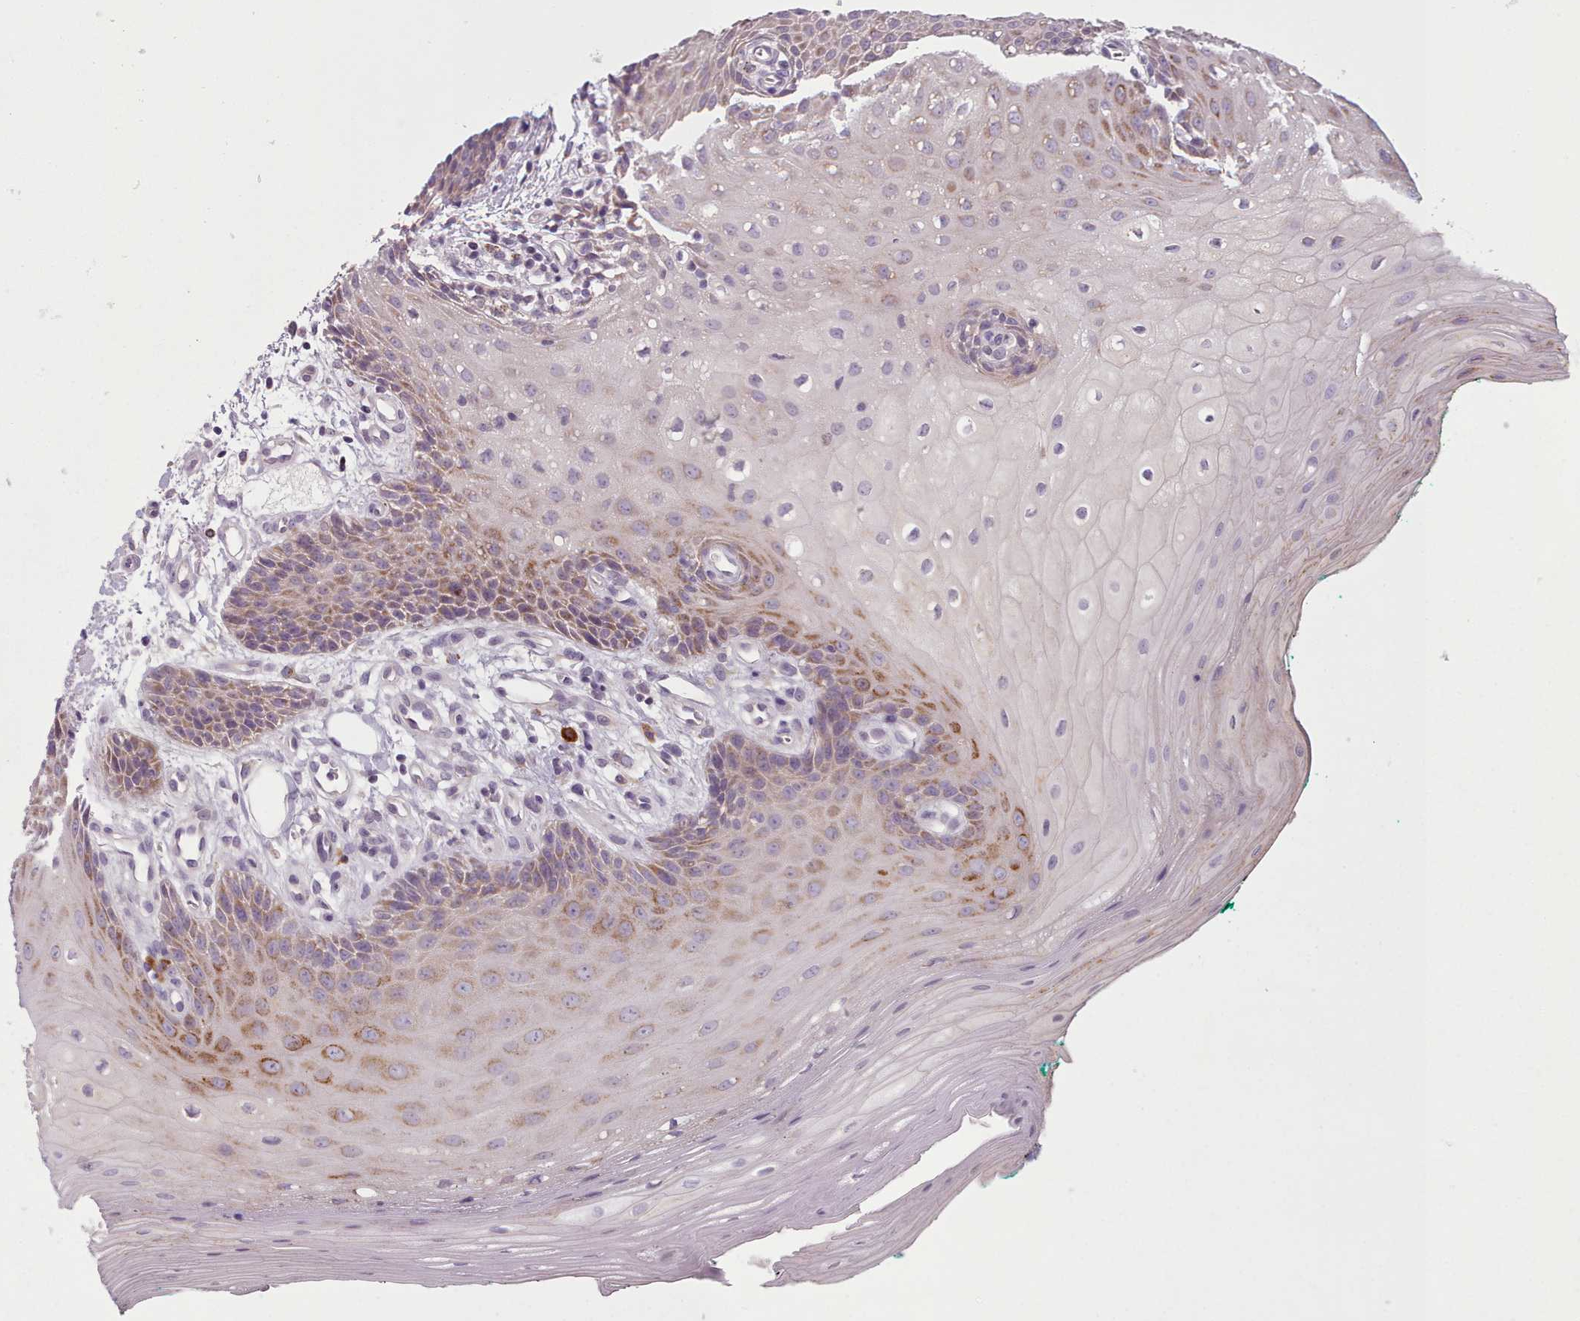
{"staining": {"intensity": "moderate", "quantity": "25%-75%", "location": "cytoplasmic/membranous"}, "tissue": "oral mucosa", "cell_type": "Squamous epithelial cells", "image_type": "normal", "snomed": [{"axis": "morphology", "description": "Normal tissue, NOS"}, {"axis": "morphology", "description": "Squamous cell carcinoma, NOS"}, {"axis": "topography", "description": "Oral tissue"}, {"axis": "topography", "description": "Tounge, NOS"}, {"axis": "topography", "description": "Head-Neck"}], "caption": "Protein staining of normal oral mucosa shows moderate cytoplasmic/membranous positivity in about 25%-75% of squamous epithelial cells. (DAB = brown stain, brightfield microscopy at high magnification).", "gene": "LAPTM5", "patient": {"sex": "male", "age": 79}}